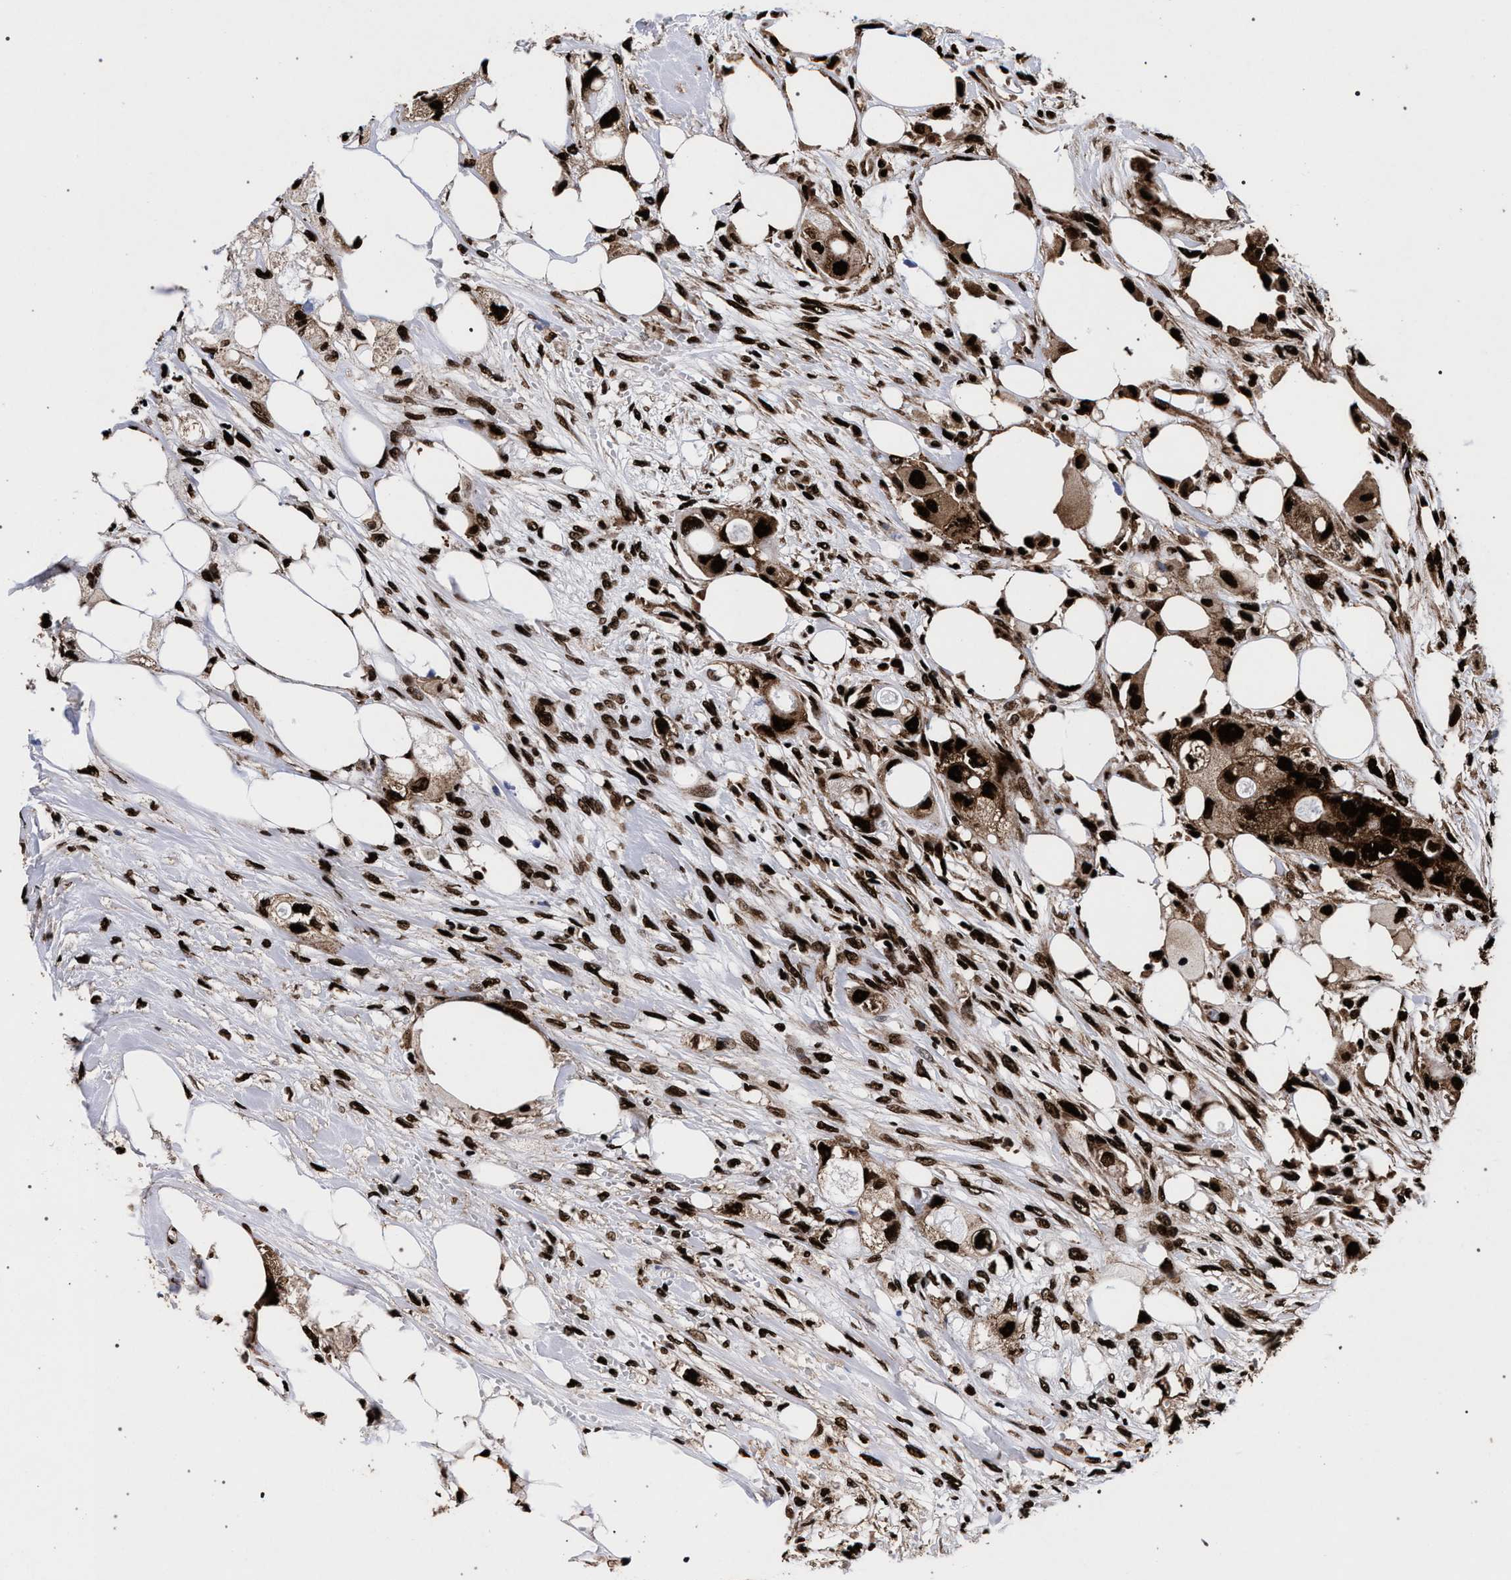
{"staining": {"intensity": "strong", "quantity": ">75%", "location": "cytoplasmic/membranous,nuclear"}, "tissue": "colorectal cancer", "cell_type": "Tumor cells", "image_type": "cancer", "snomed": [{"axis": "morphology", "description": "Adenocarcinoma, NOS"}, {"axis": "topography", "description": "Colon"}], "caption": "Colorectal adenocarcinoma stained for a protein exhibits strong cytoplasmic/membranous and nuclear positivity in tumor cells.", "gene": "HNRNPA1", "patient": {"sex": "female", "age": 57}}